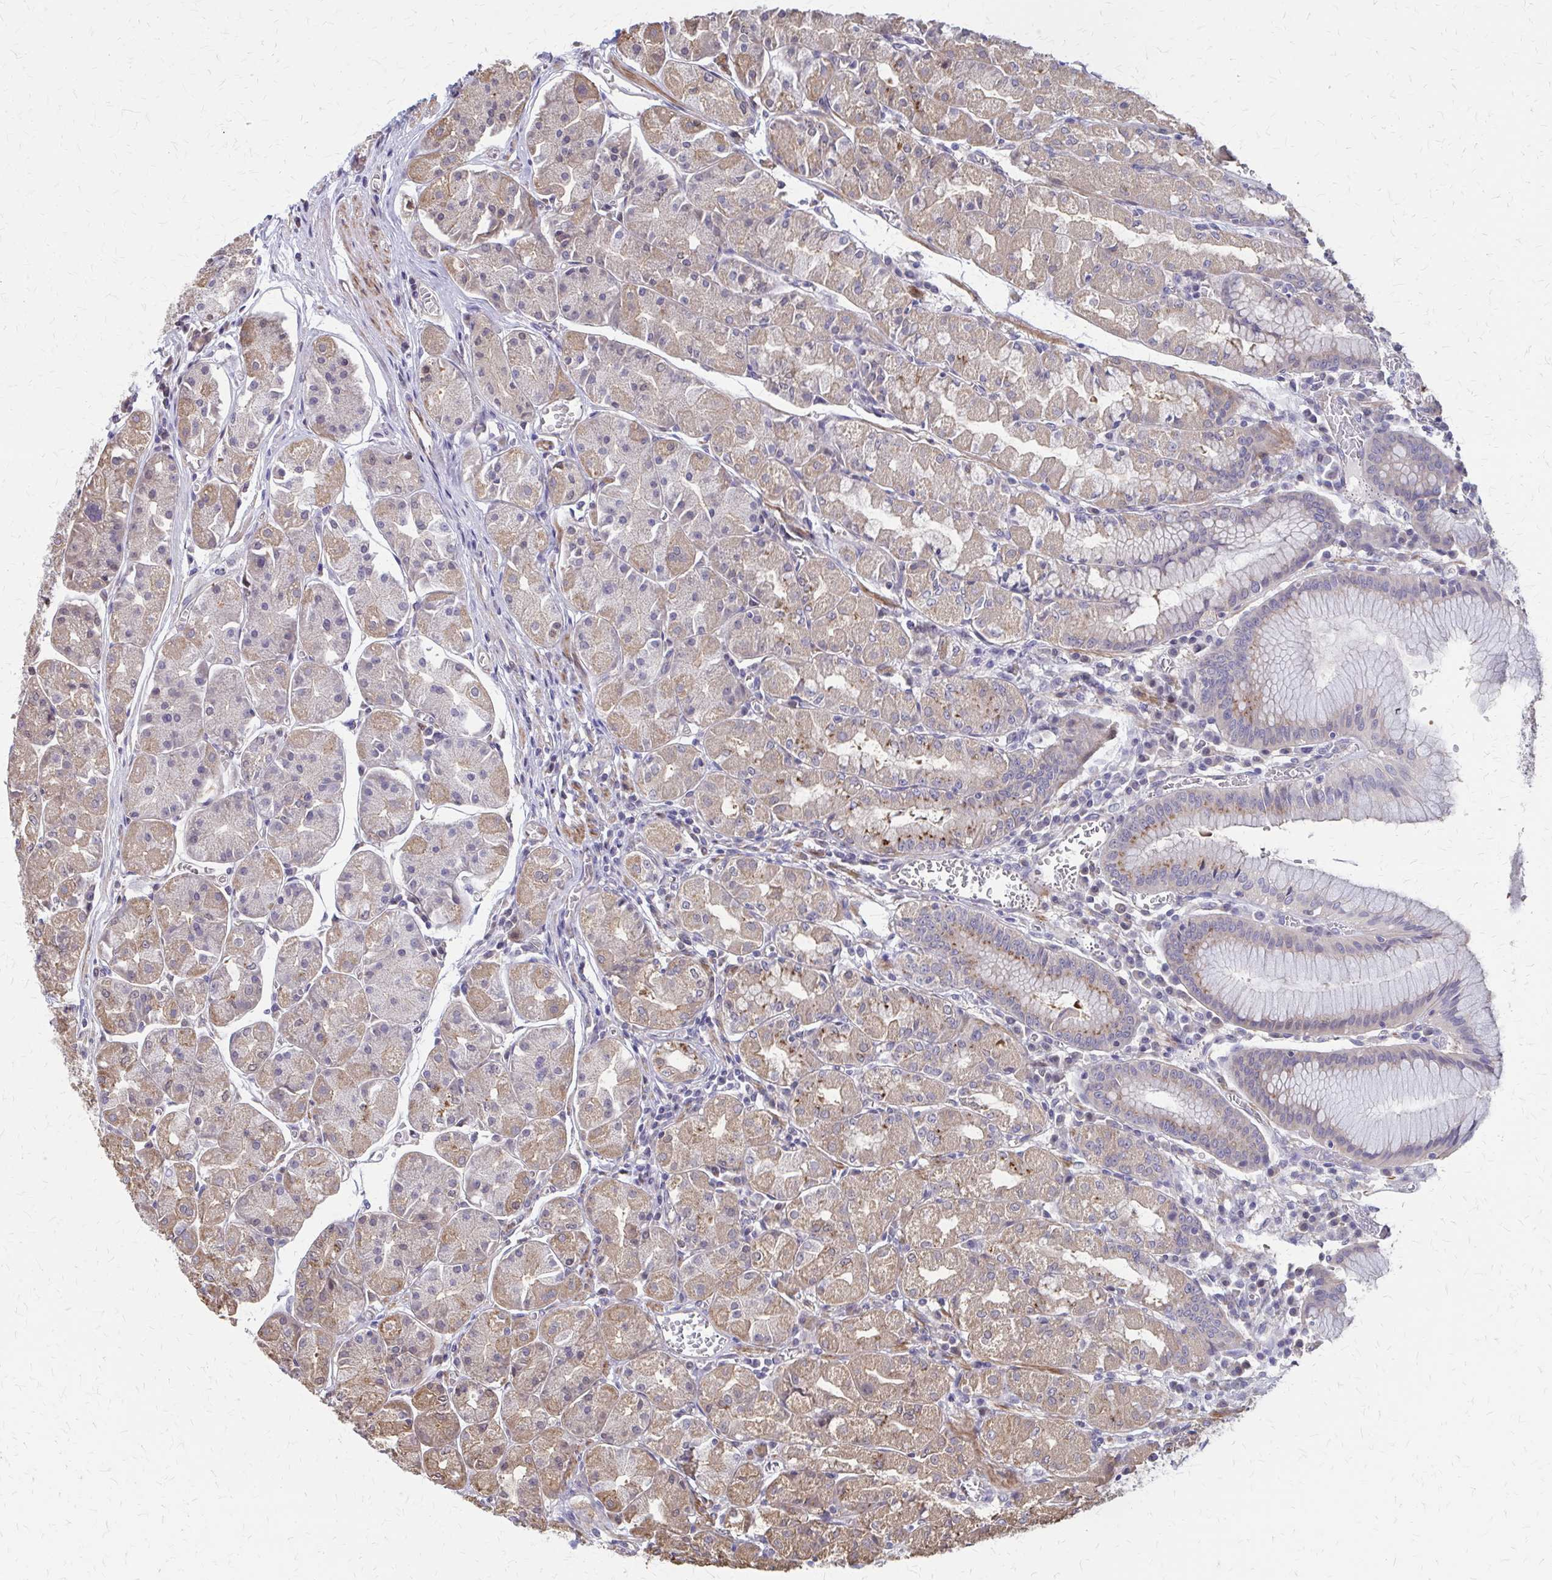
{"staining": {"intensity": "strong", "quantity": "25%-75%", "location": "cytoplasmic/membranous"}, "tissue": "stomach", "cell_type": "Glandular cells", "image_type": "normal", "snomed": [{"axis": "morphology", "description": "Normal tissue, NOS"}, {"axis": "topography", "description": "Stomach"}], "caption": "Stomach stained with a brown dye shows strong cytoplasmic/membranous positive expression in about 25%-75% of glandular cells.", "gene": "IFI44L", "patient": {"sex": "male", "age": 55}}